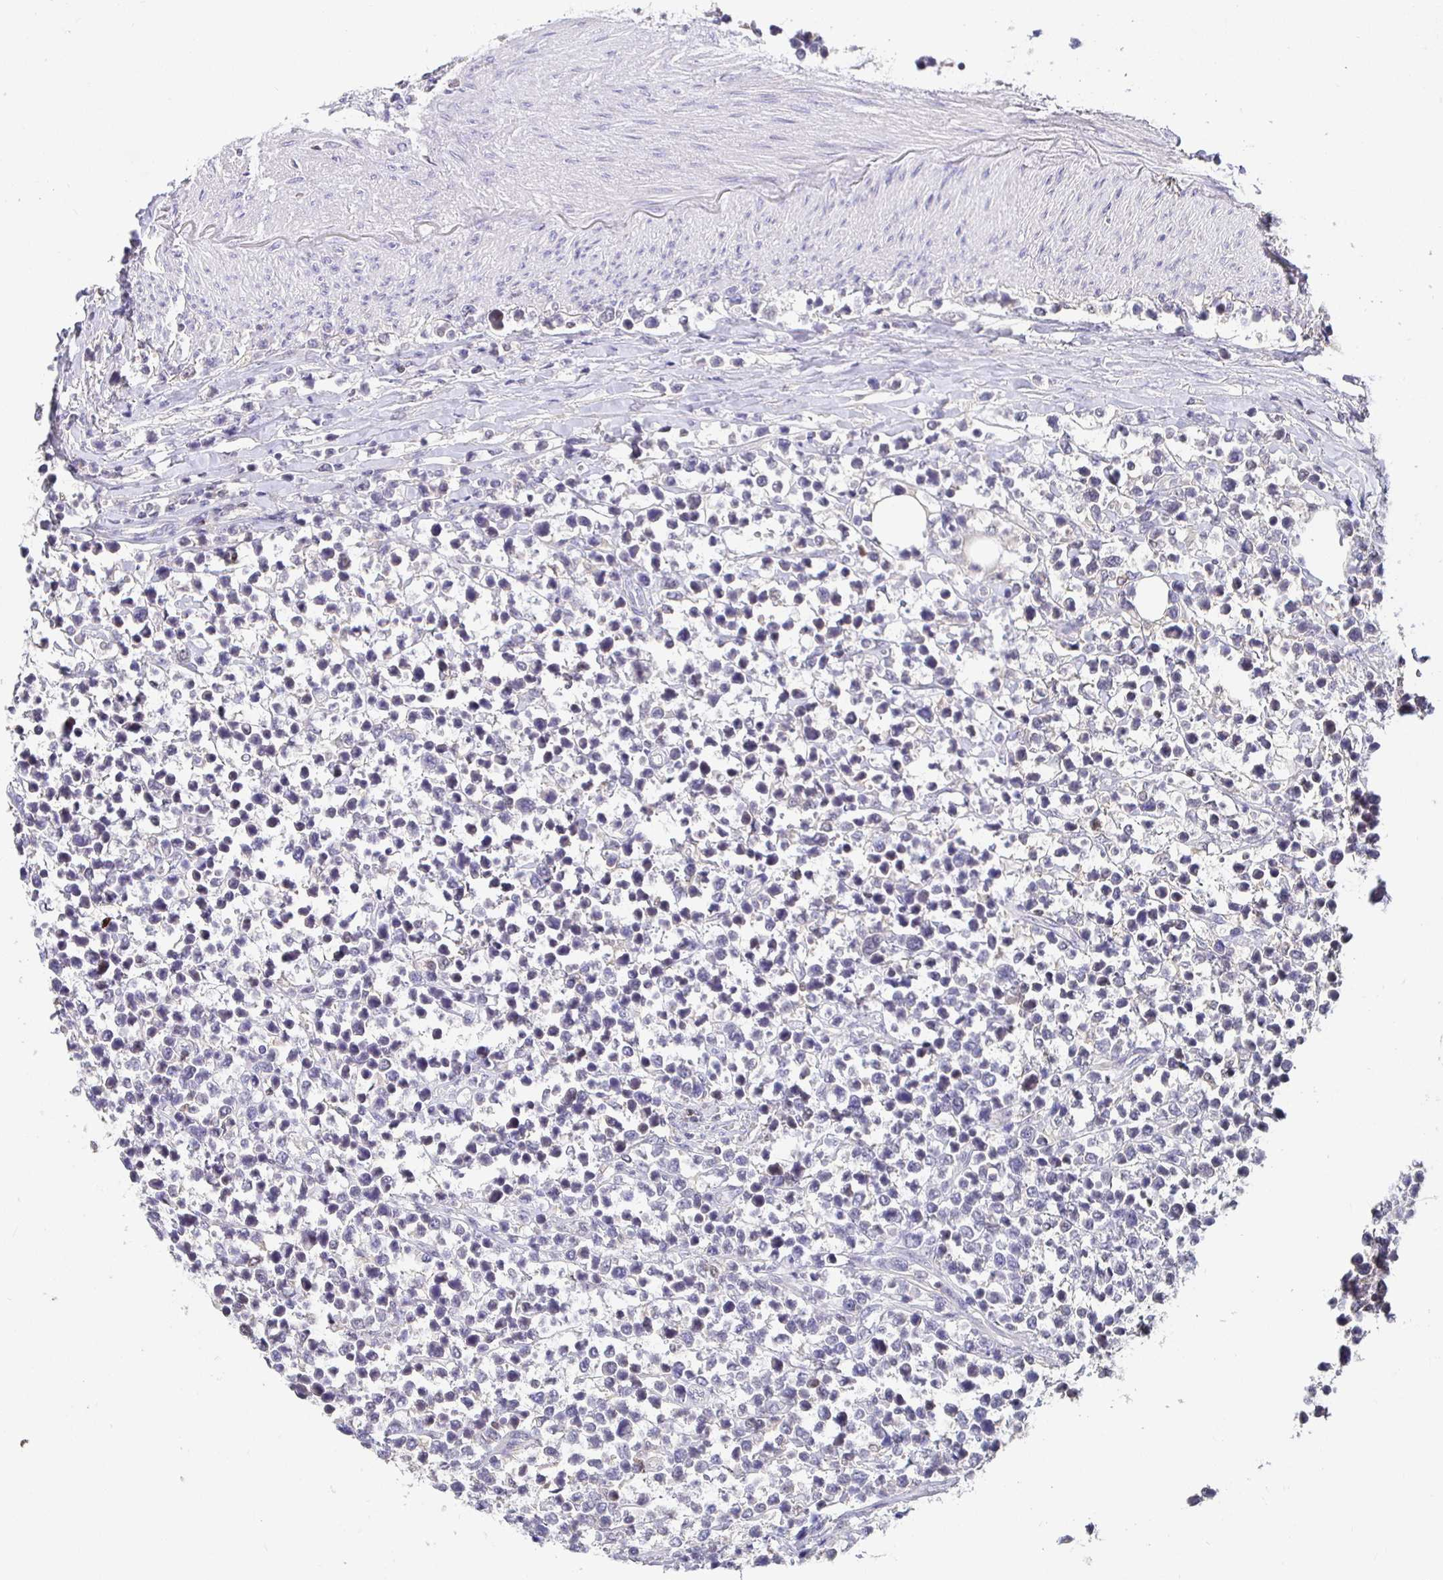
{"staining": {"intensity": "negative", "quantity": "none", "location": "none"}, "tissue": "lymphoma", "cell_type": "Tumor cells", "image_type": "cancer", "snomed": [{"axis": "morphology", "description": "Malignant lymphoma, non-Hodgkin's type, High grade"}, {"axis": "topography", "description": "Soft tissue"}], "caption": "An immunohistochemistry photomicrograph of malignant lymphoma, non-Hodgkin's type (high-grade) is shown. There is no staining in tumor cells of malignant lymphoma, non-Hodgkin's type (high-grade). (Stains: DAB (3,3'-diaminobenzidine) IHC with hematoxylin counter stain, Microscopy: brightfield microscopy at high magnification).", "gene": "SATB1", "patient": {"sex": "female", "age": 56}}